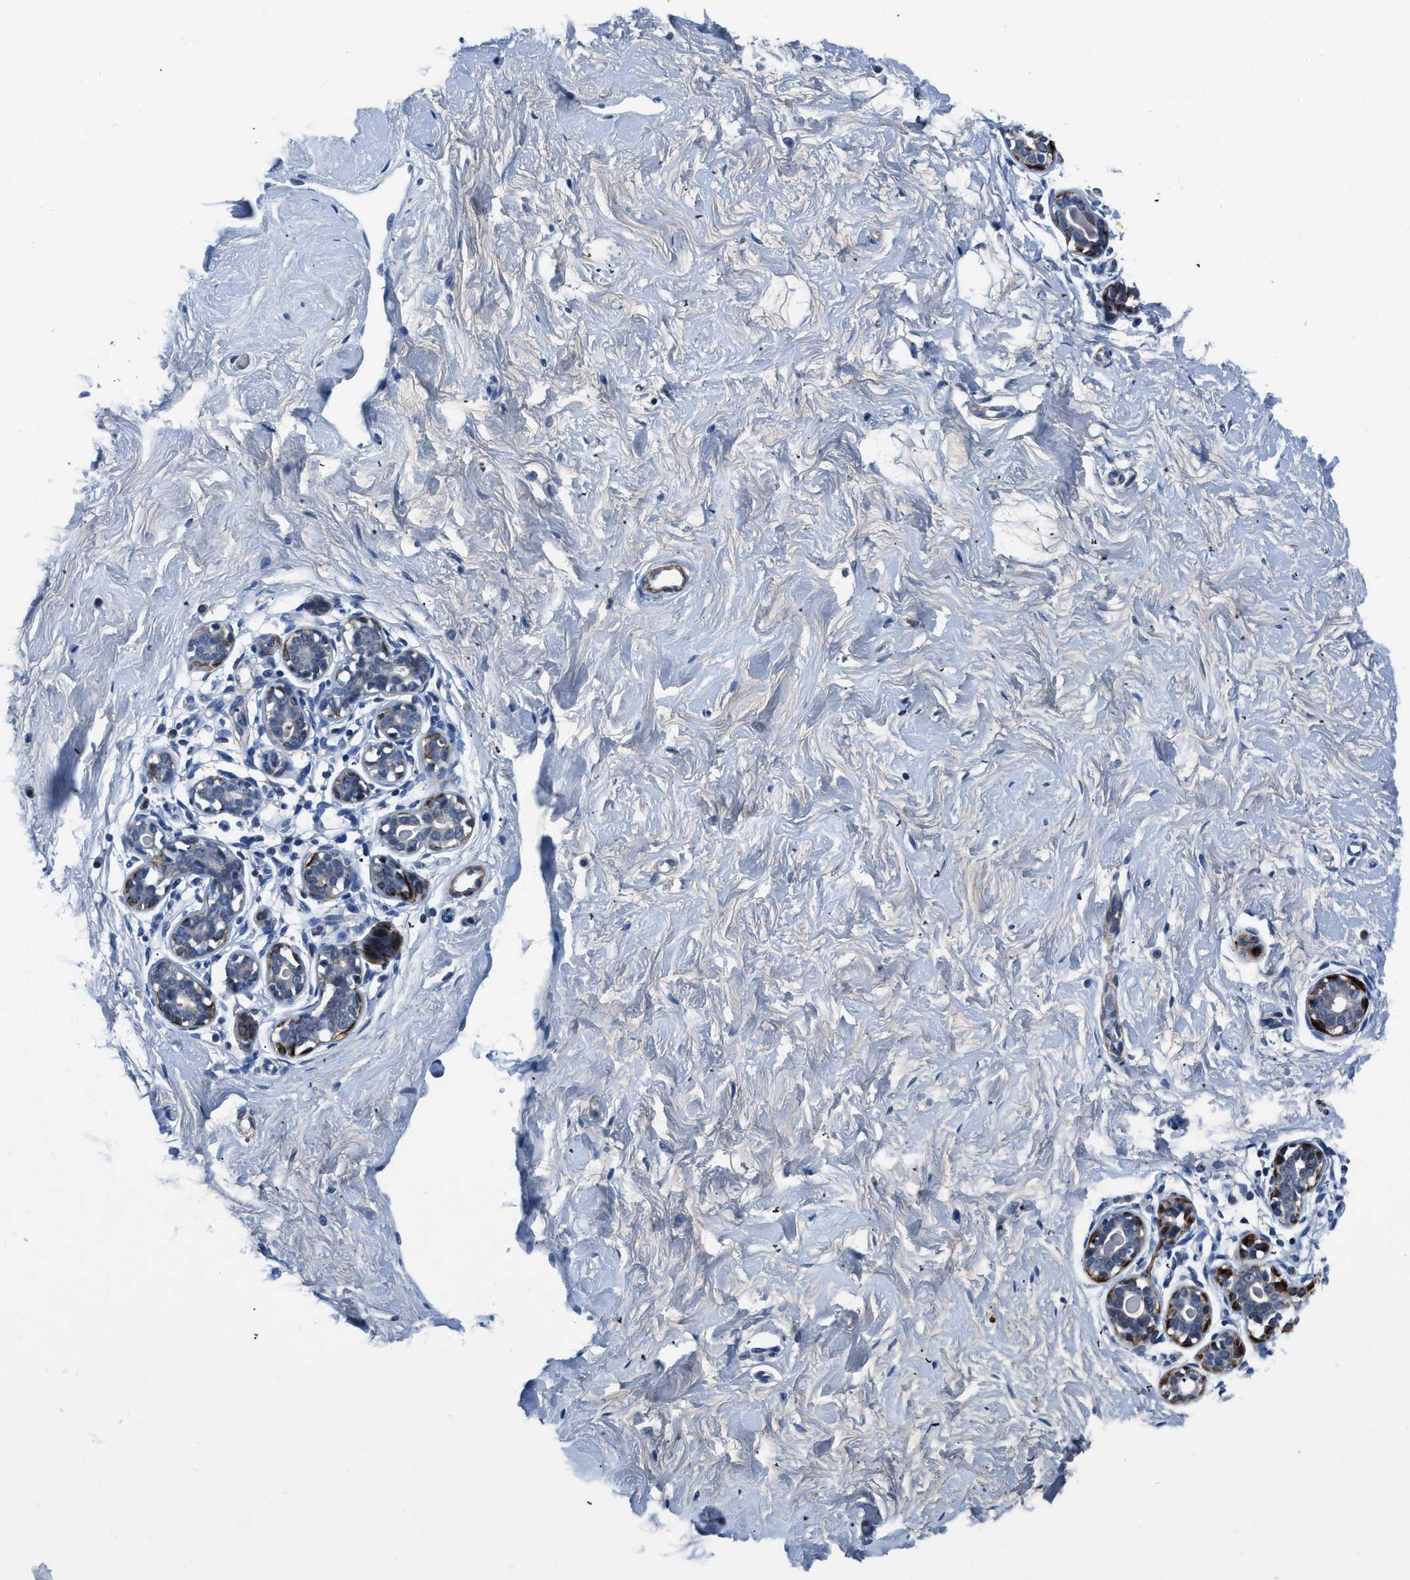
{"staining": {"intensity": "negative", "quantity": "none", "location": "none"}, "tissue": "breast", "cell_type": "Adipocytes", "image_type": "normal", "snomed": [{"axis": "morphology", "description": "Normal tissue, NOS"}, {"axis": "topography", "description": "Breast"}], "caption": "This is an immunohistochemistry (IHC) photomicrograph of normal breast. There is no positivity in adipocytes.", "gene": "LANCL2", "patient": {"sex": "female", "age": 23}}